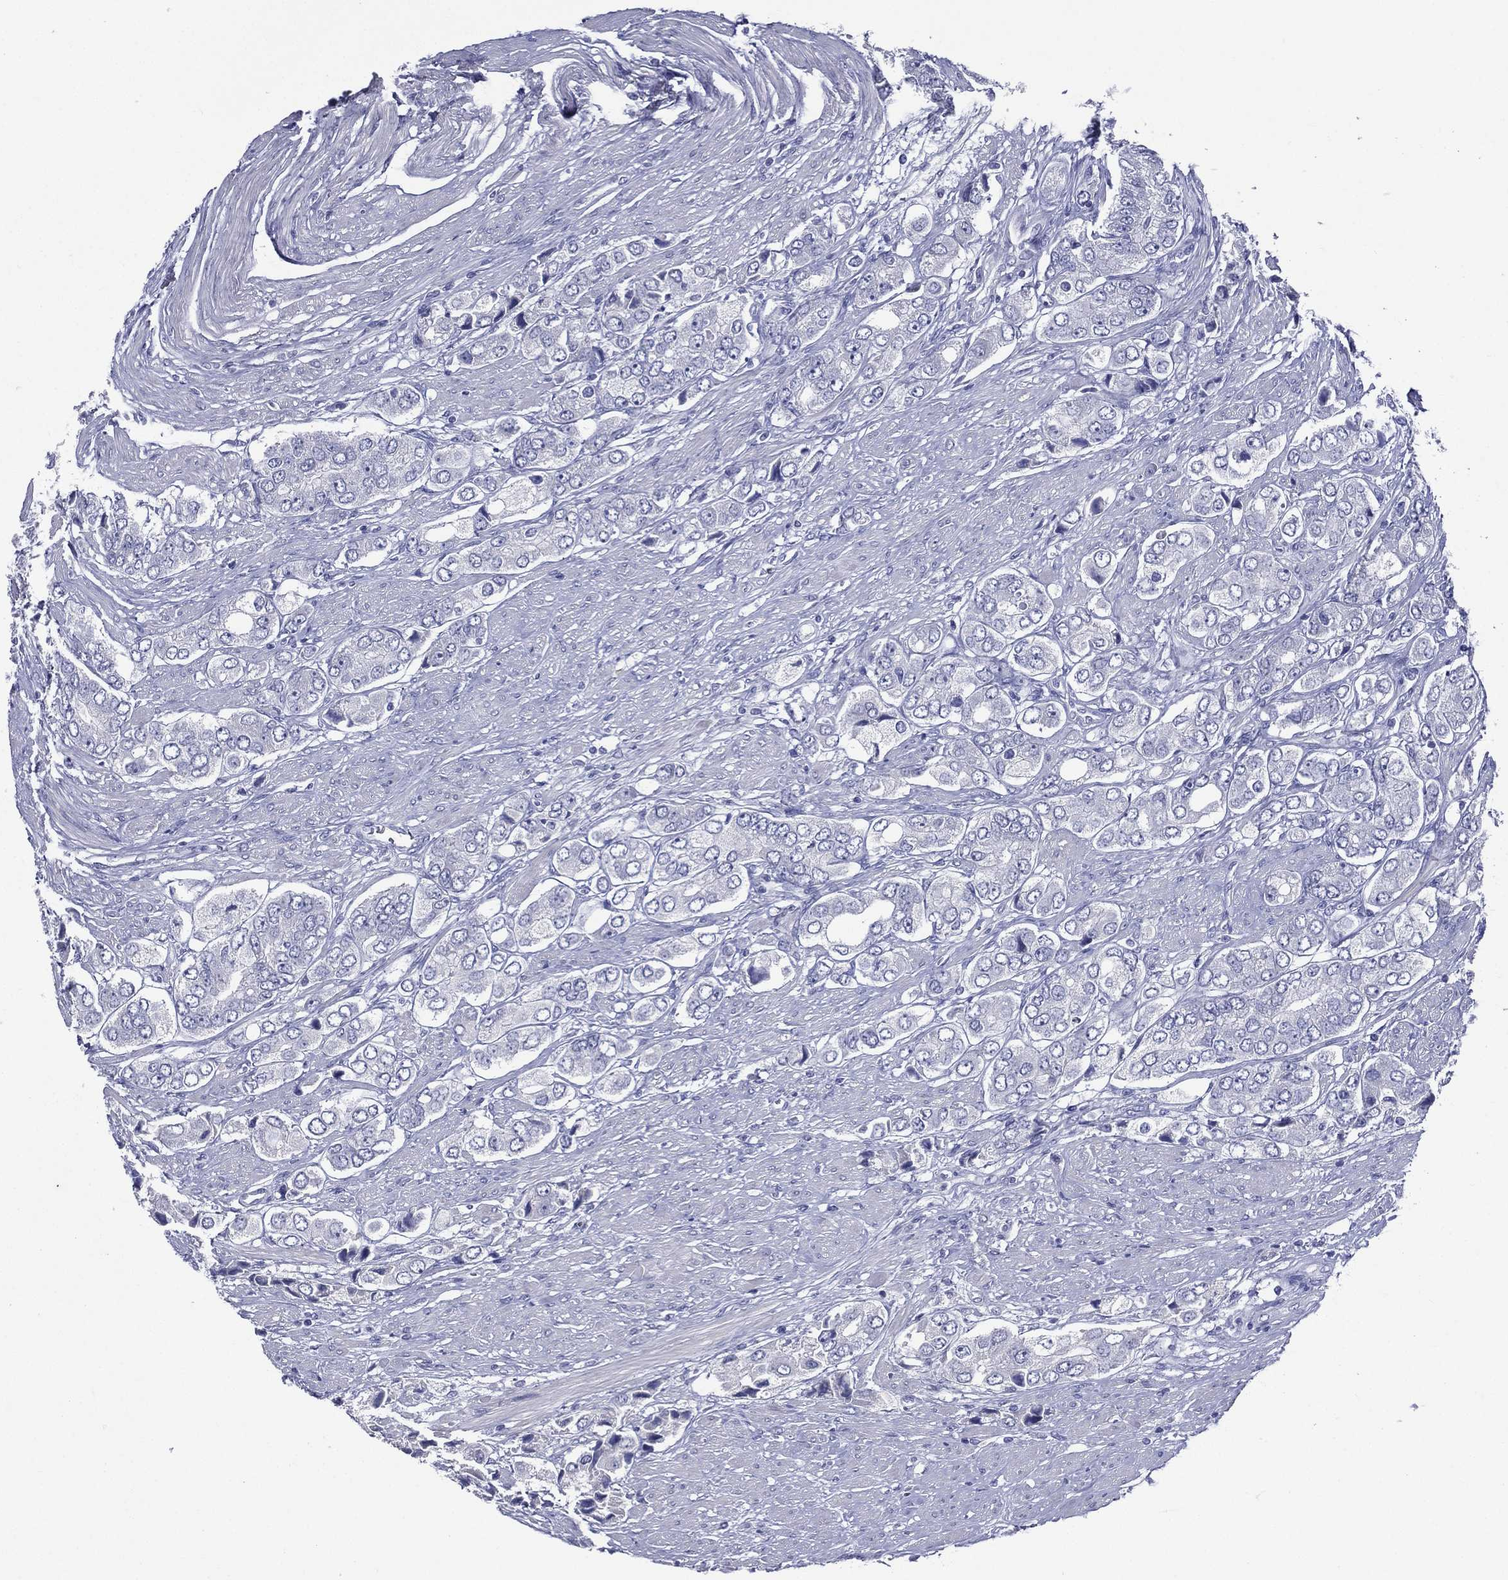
{"staining": {"intensity": "negative", "quantity": "none", "location": "none"}, "tissue": "prostate cancer", "cell_type": "Tumor cells", "image_type": "cancer", "snomed": [{"axis": "morphology", "description": "Adenocarcinoma, Low grade"}, {"axis": "topography", "description": "Prostate"}], "caption": "This is an IHC micrograph of prostate cancer (adenocarcinoma (low-grade)). There is no expression in tumor cells.", "gene": "TGM1", "patient": {"sex": "male", "age": 69}}